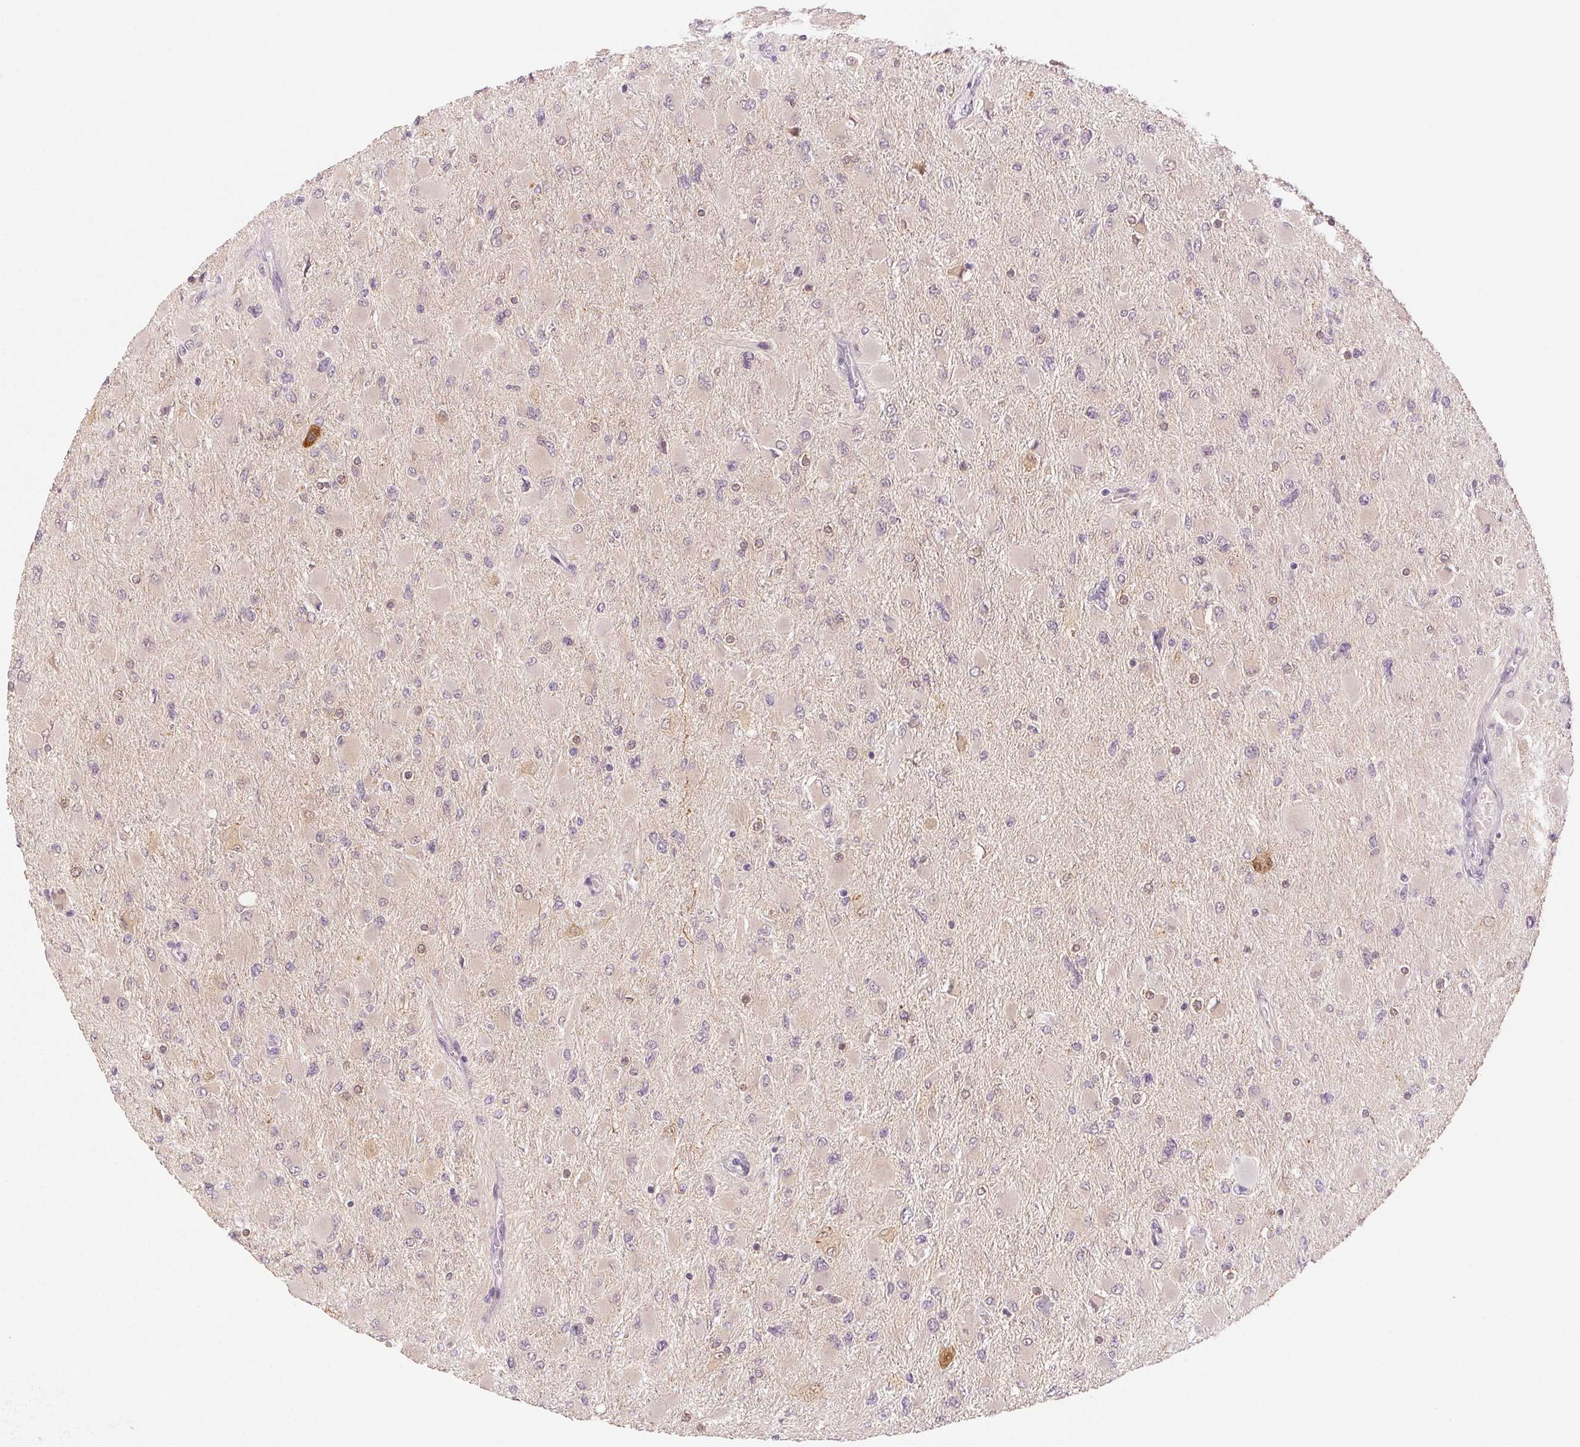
{"staining": {"intensity": "negative", "quantity": "none", "location": "none"}, "tissue": "glioma", "cell_type": "Tumor cells", "image_type": "cancer", "snomed": [{"axis": "morphology", "description": "Glioma, malignant, High grade"}, {"axis": "topography", "description": "Cerebral cortex"}], "caption": "High-grade glioma (malignant) was stained to show a protein in brown. There is no significant staining in tumor cells. (IHC, brightfield microscopy, high magnification).", "gene": "MAP1LC3A", "patient": {"sex": "female", "age": 36}}